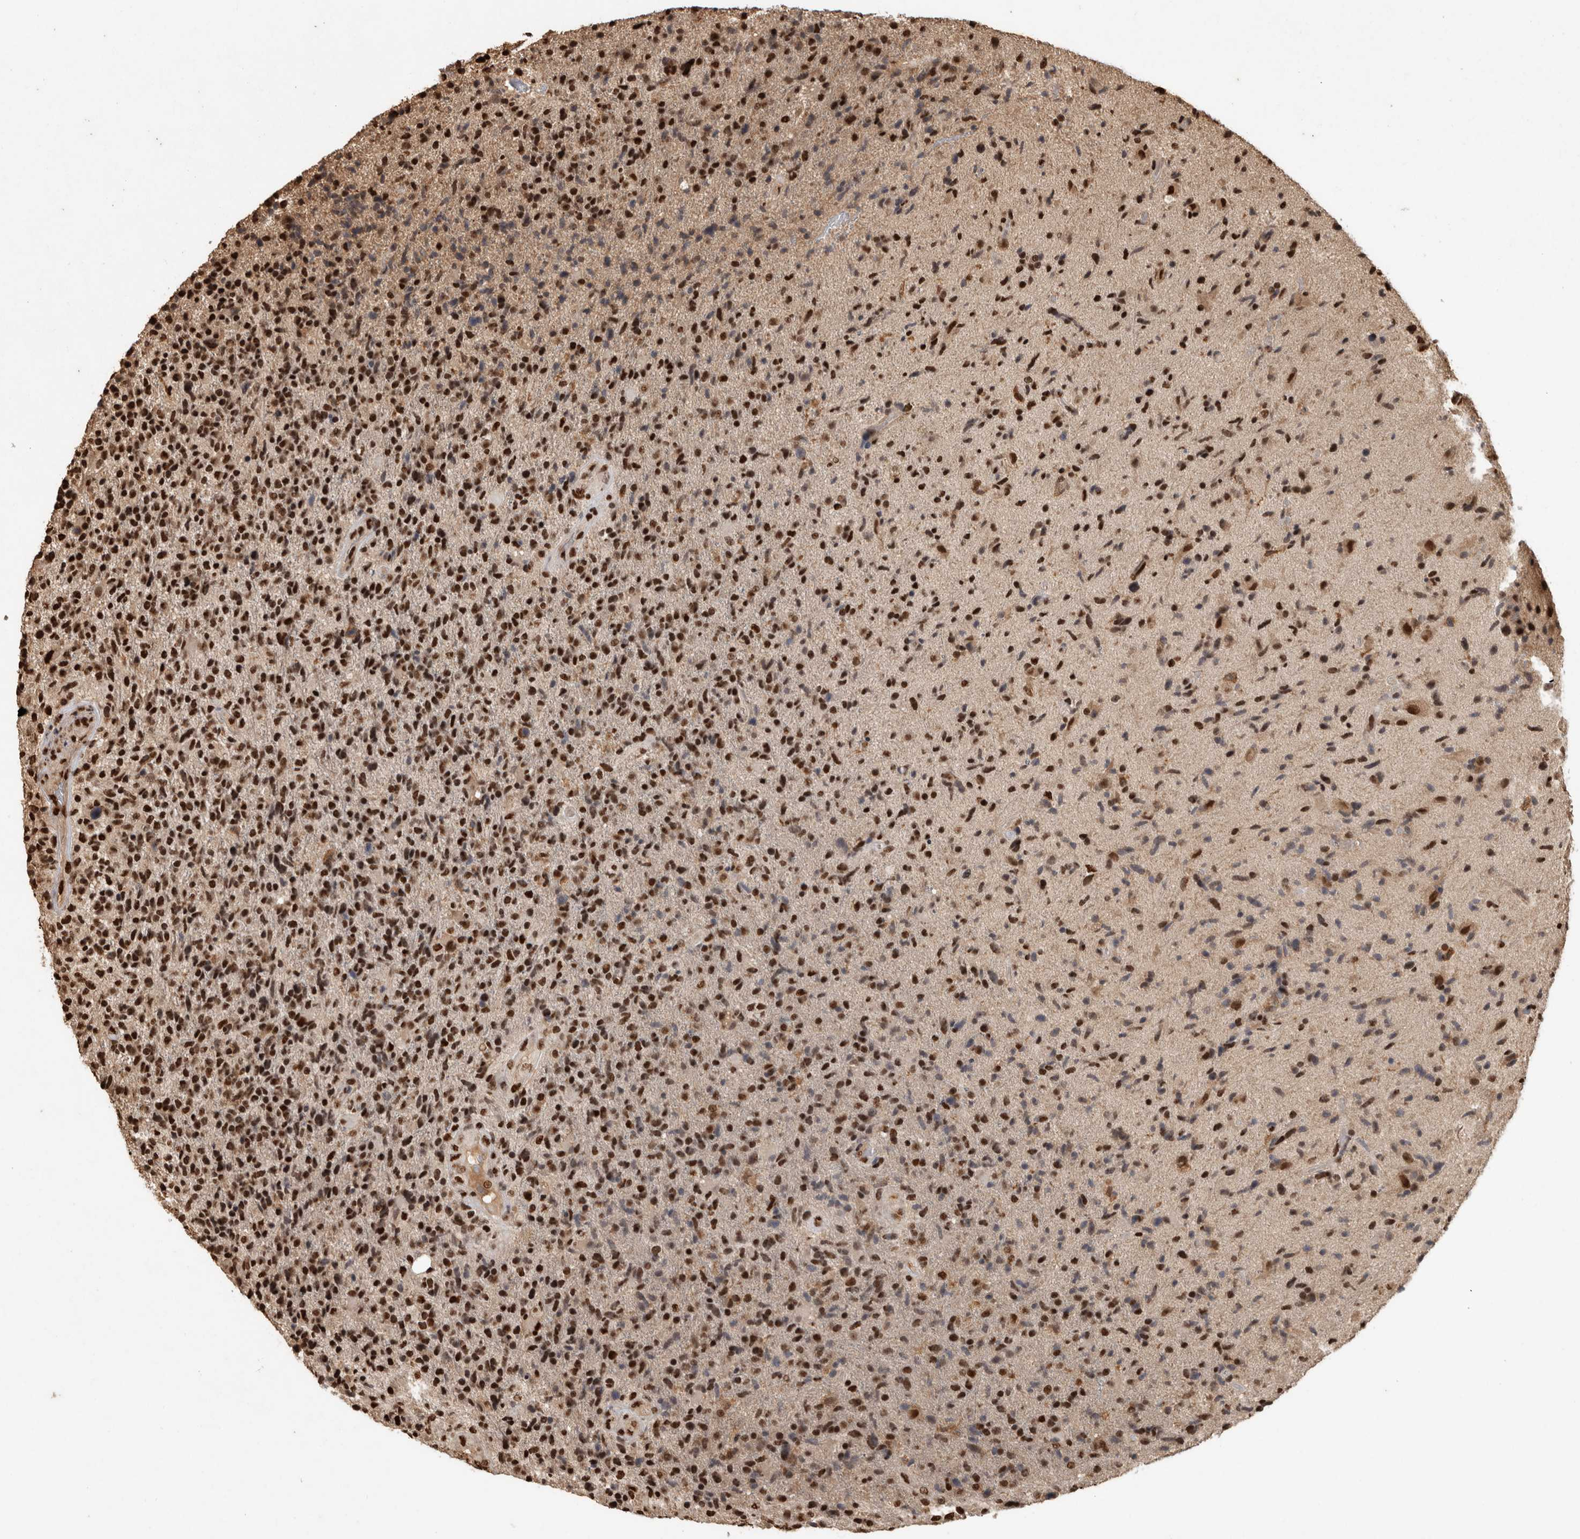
{"staining": {"intensity": "strong", "quantity": ">75%", "location": "nuclear"}, "tissue": "glioma", "cell_type": "Tumor cells", "image_type": "cancer", "snomed": [{"axis": "morphology", "description": "Glioma, malignant, High grade"}, {"axis": "topography", "description": "Brain"}], "caption": "Immunohistochemistry micrograph of human malignant glioma (high-grade) stained for a protein (brown), which reveals high levels of strong nuclear positivity in about >75% of tumor cells.", "gene": "RAD50", "patient": {"sex": "male", "age": 72}}